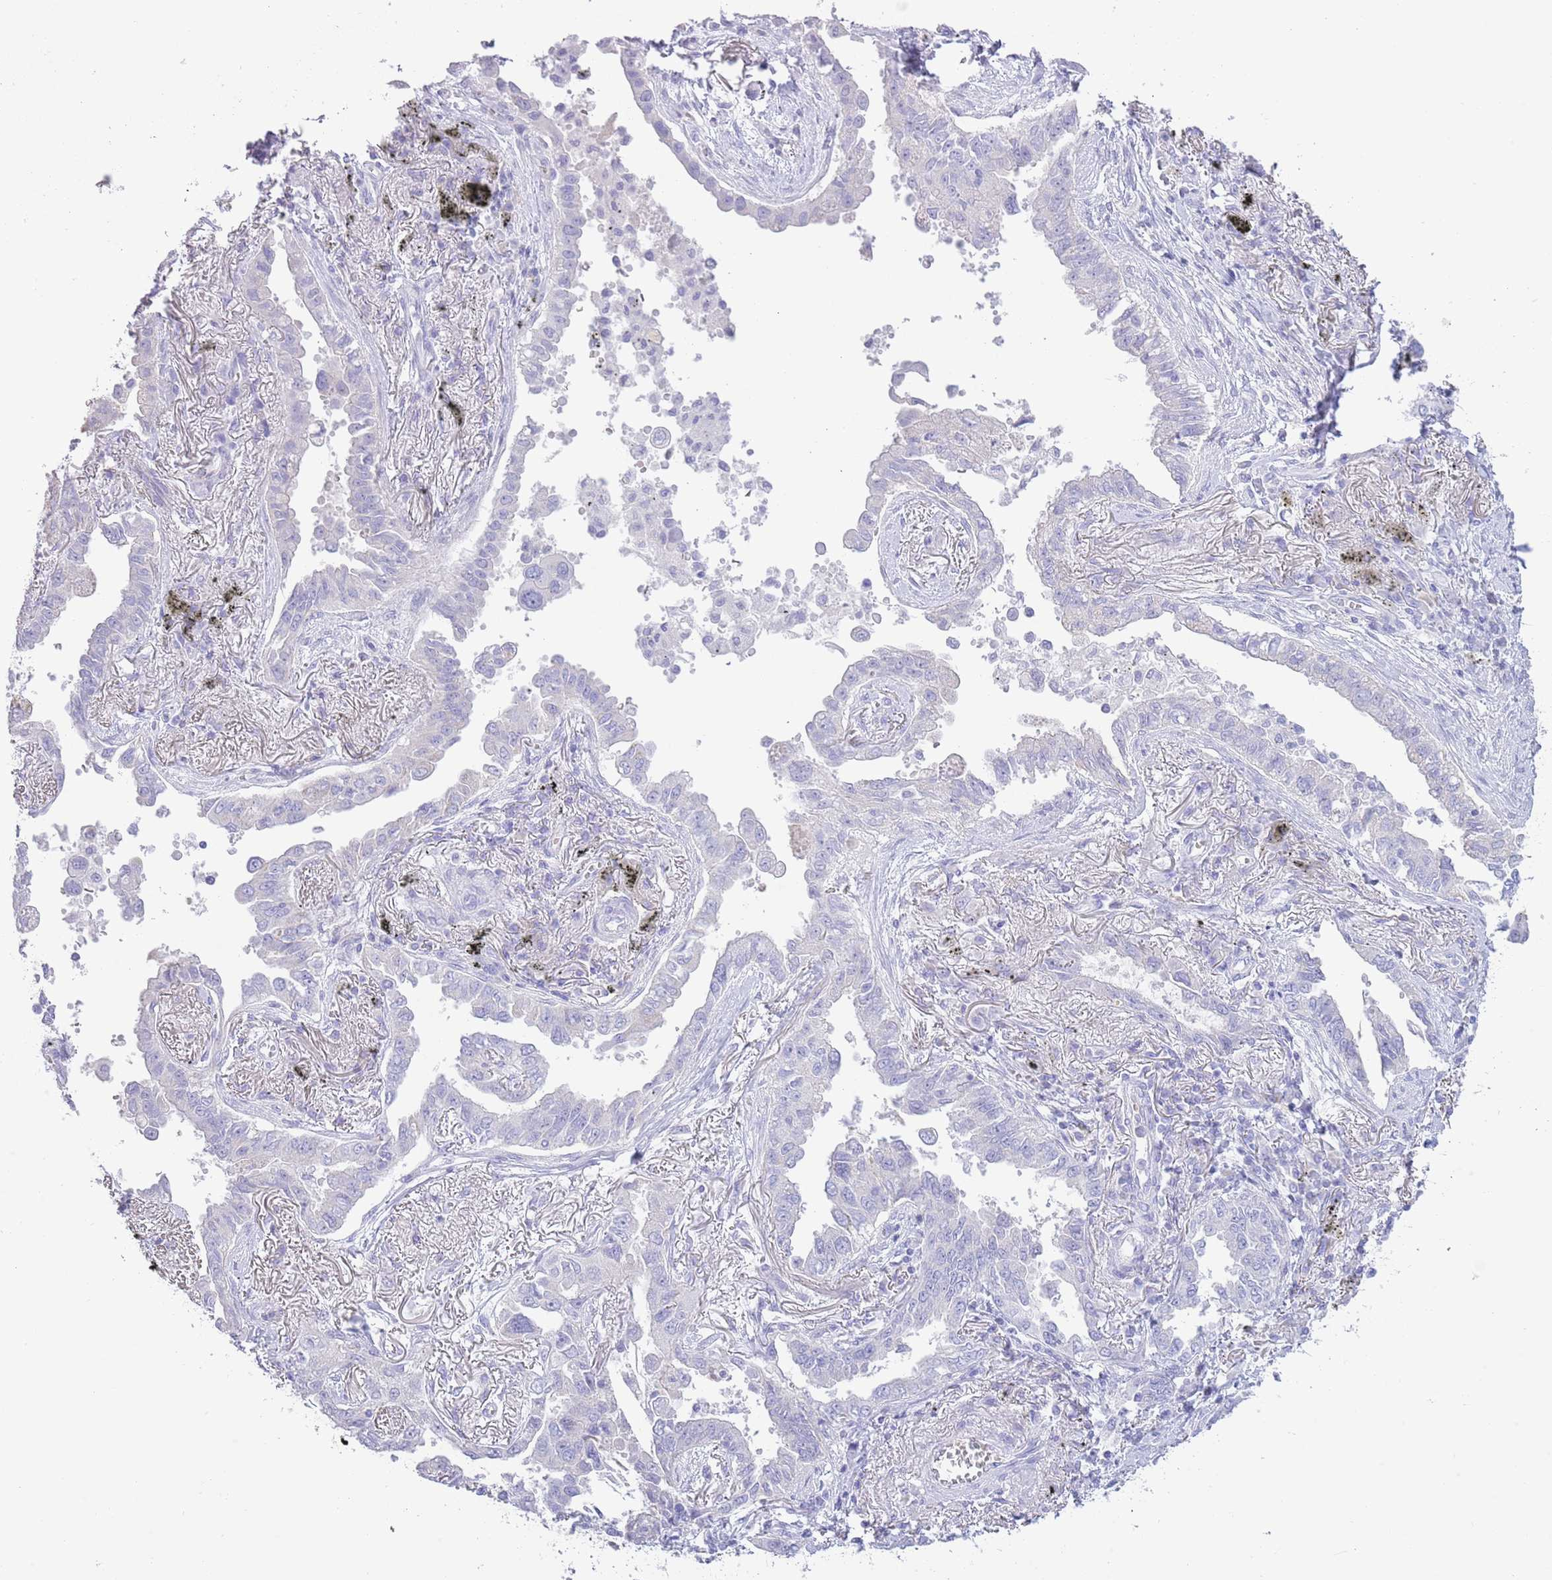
{"staining": {"intensity": "negative", "quantity": "none", "location": "none"}, "tissue": "lung cancer", "cell_type": "Tumor cells", "image_type": "cancer", "snomed": [{"axis": "morphology", "description": "Adenocarcinoma, NOS"}, {"axis": "topography", "description": "Lung"}], "caption": "The image exhibits no staining of tumor cells in lung adenocarcinoma. Nuclei are stained in blue.", "gene": "ACR", "patient": {"sex": "male", "age": 67}}